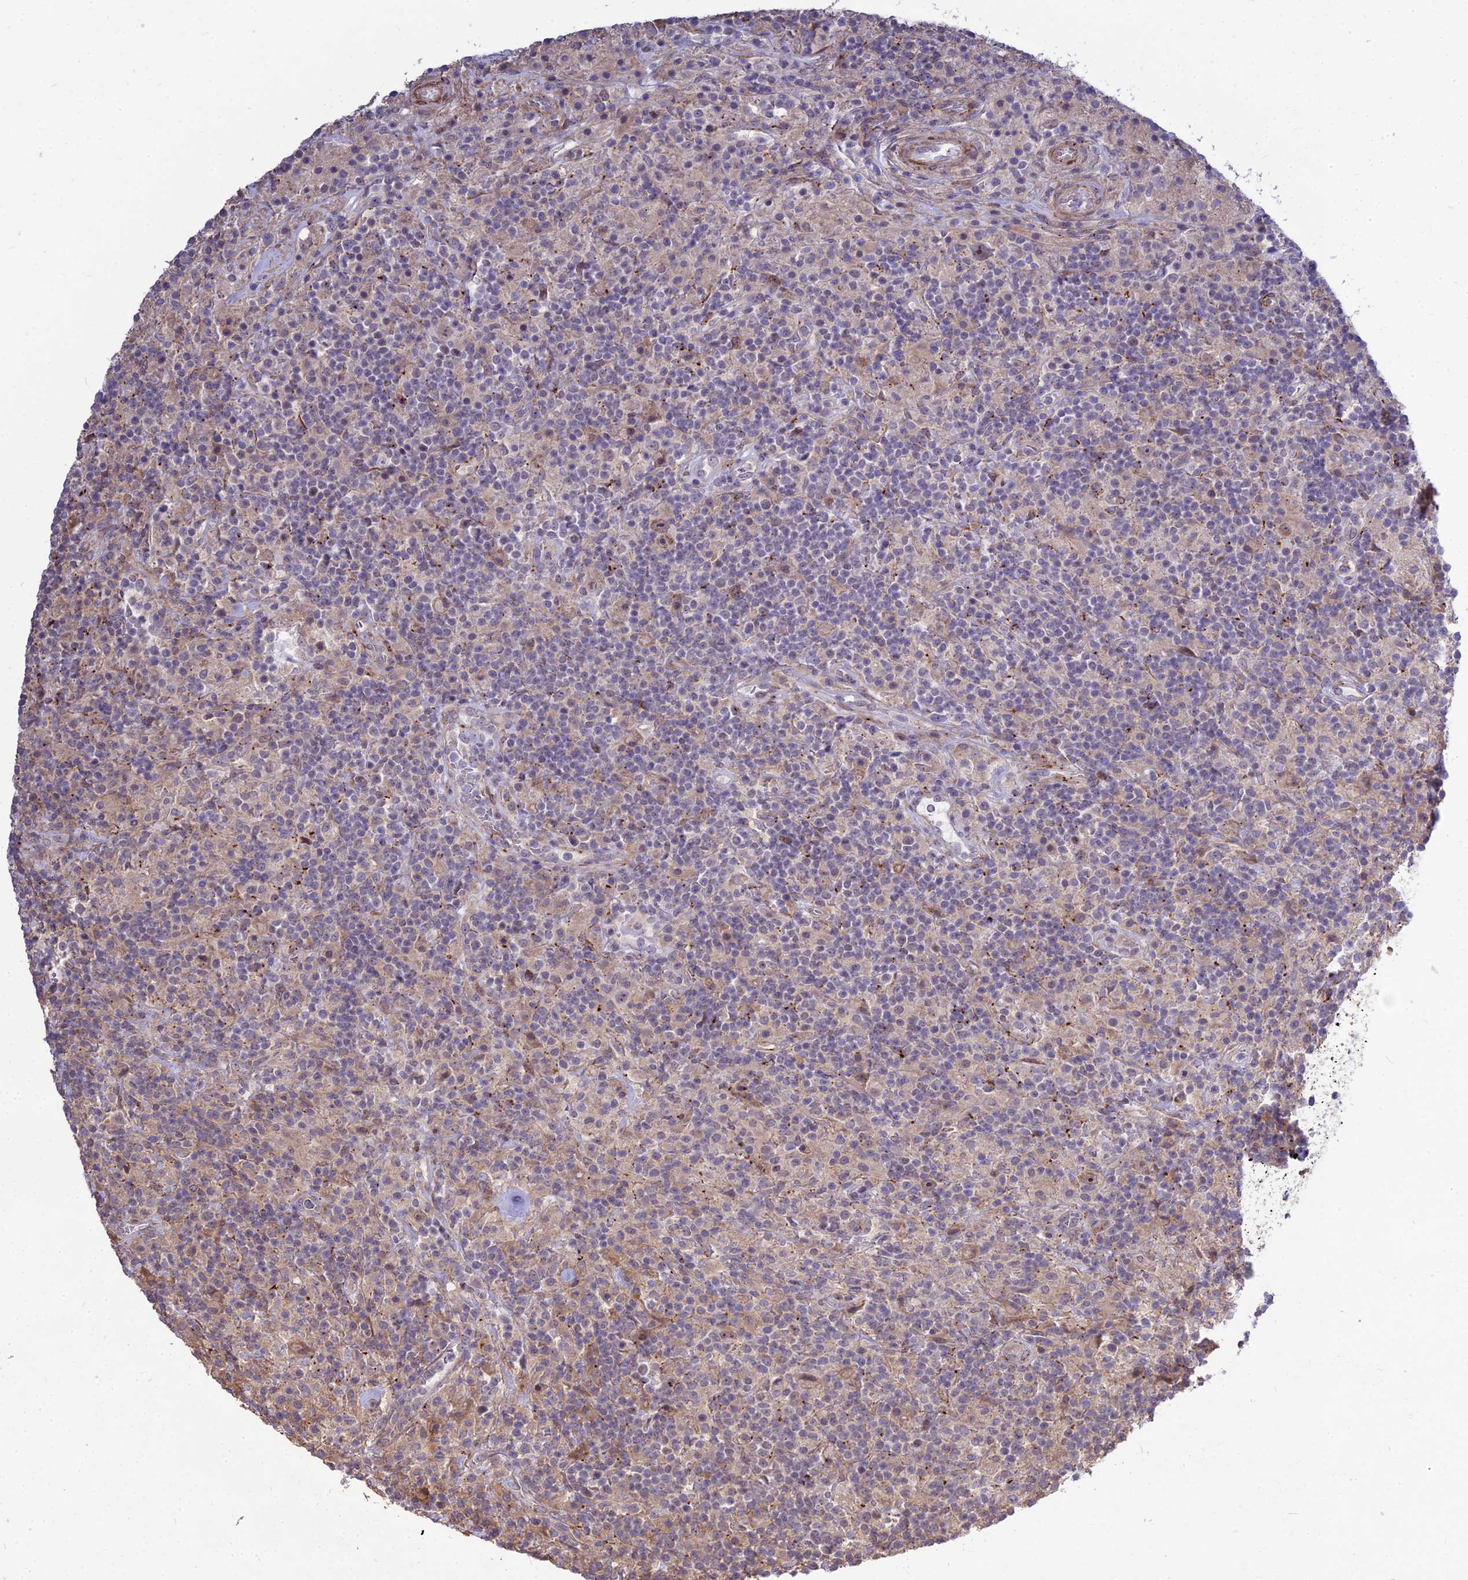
{"staining": {"intensity": "weak", "quantity": "25%-75%", "location": "nuclear"}, "tissue": "lymphoma", "cell_type": "Tumor cells", "image_type": "cancer", "snomed": [{"axis": "morphology", "description": "Hodgkin's disease, NOS"}, {"axis": "topography", "description": "Lymph node"}], "caption": "The immunohistochemical stain shows weak nuclear staining in tumor cells of lymphoma tissue.", "gene": "TSPYL2", "patient": {"sex": "male", "age": 70}}